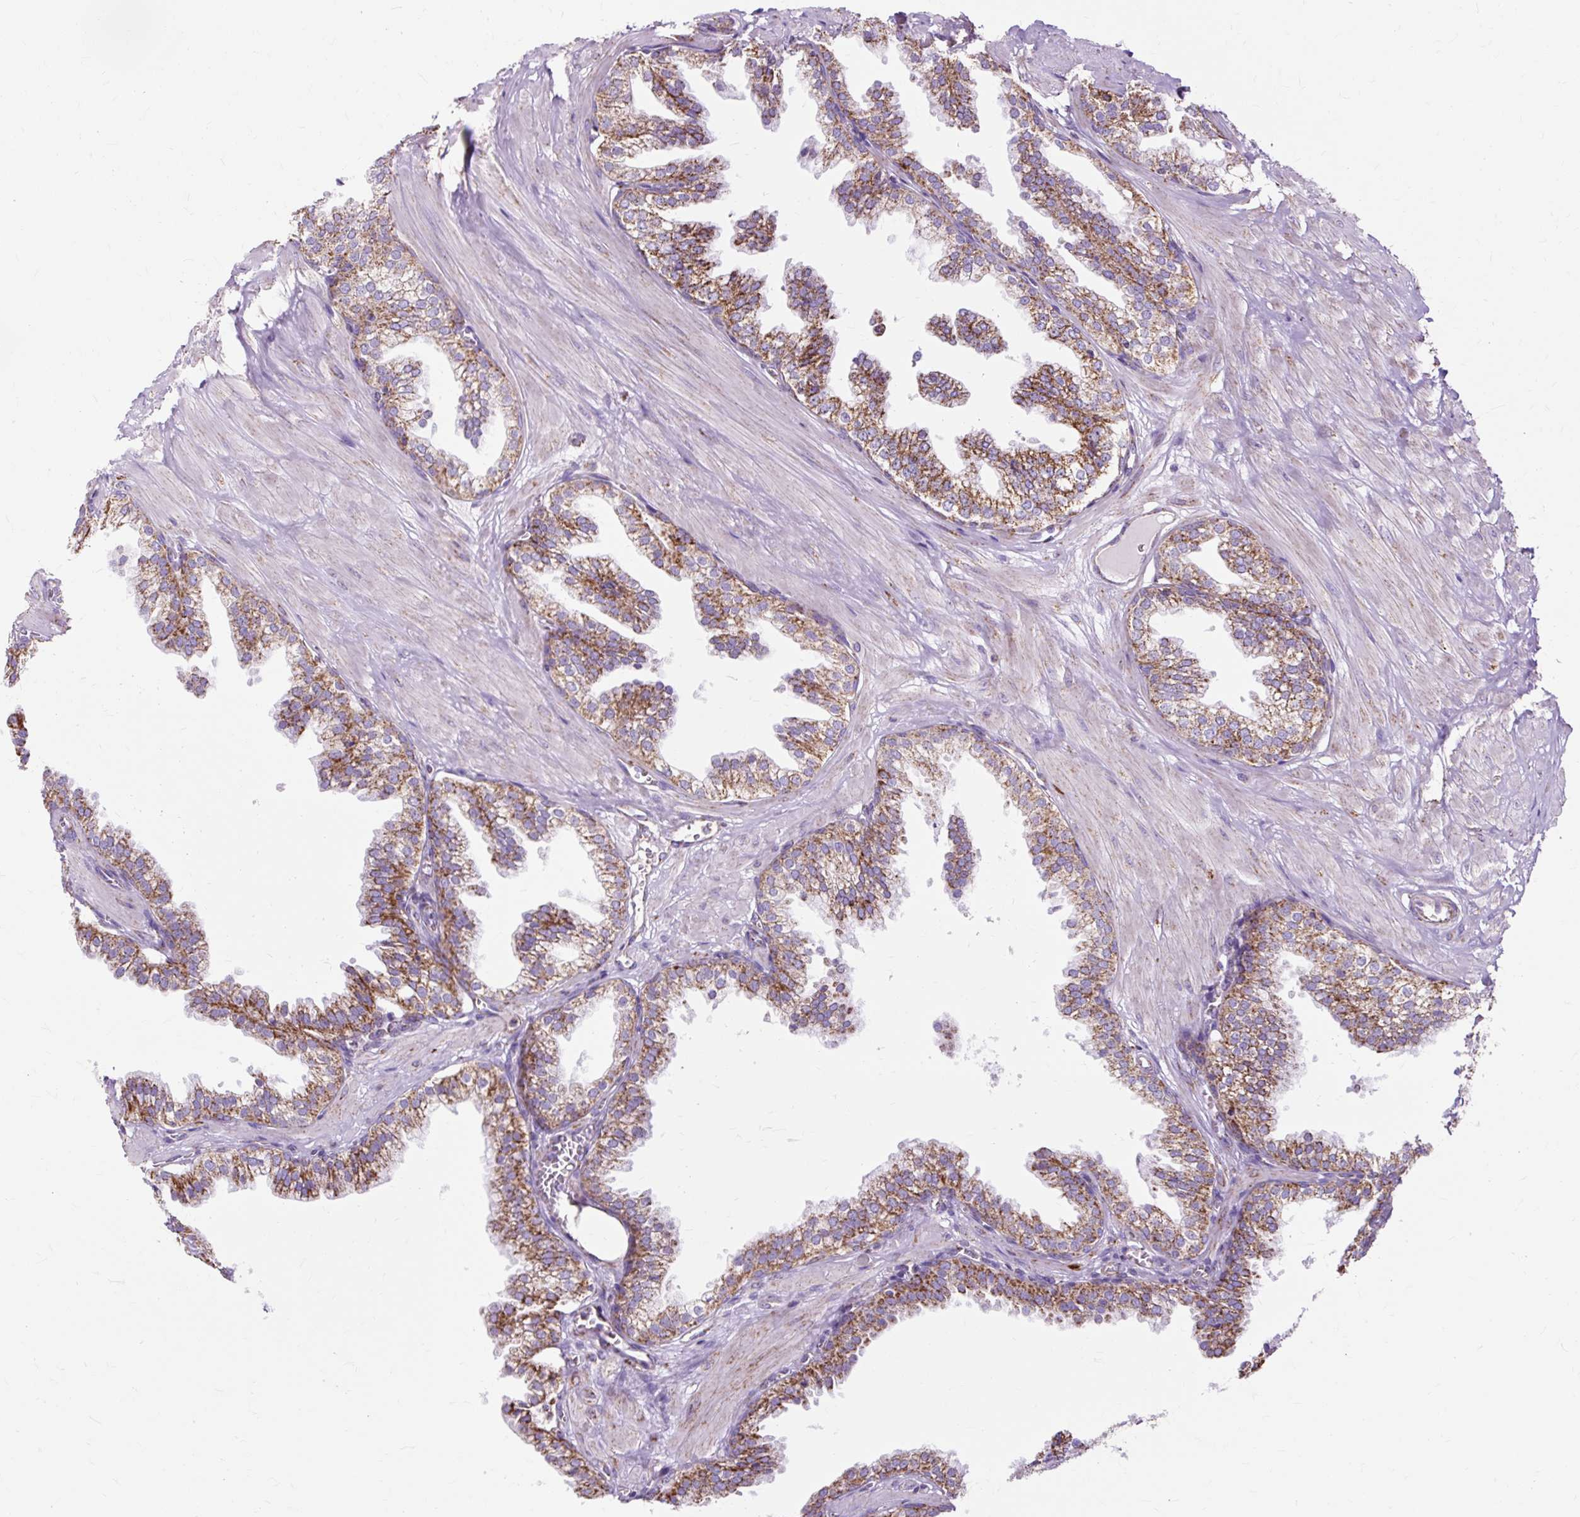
{"staining": {"intensity": "strong", "quantity": "25%-75%", "location": "cytoplasmic/membranous"}, "tissue": "prostate", "cell_type": "Glandular cells", "image_type": "normal", "snomed": [{"axis": "morphology", "description": "Normal tissue, NOS"}, {"axis": "topography", "description": "Prostate"}, {"axis": "topography", "description": "Peripheral nerve tissue"}], "caption": "This micrograph demonstrates IHC staining of benign prostate, with high strong cytoplasmic/membranous expression in about 25%-75% of glandular cells.", "gene": "DLAT", "patient": {"sex": "male", "age": 55}}